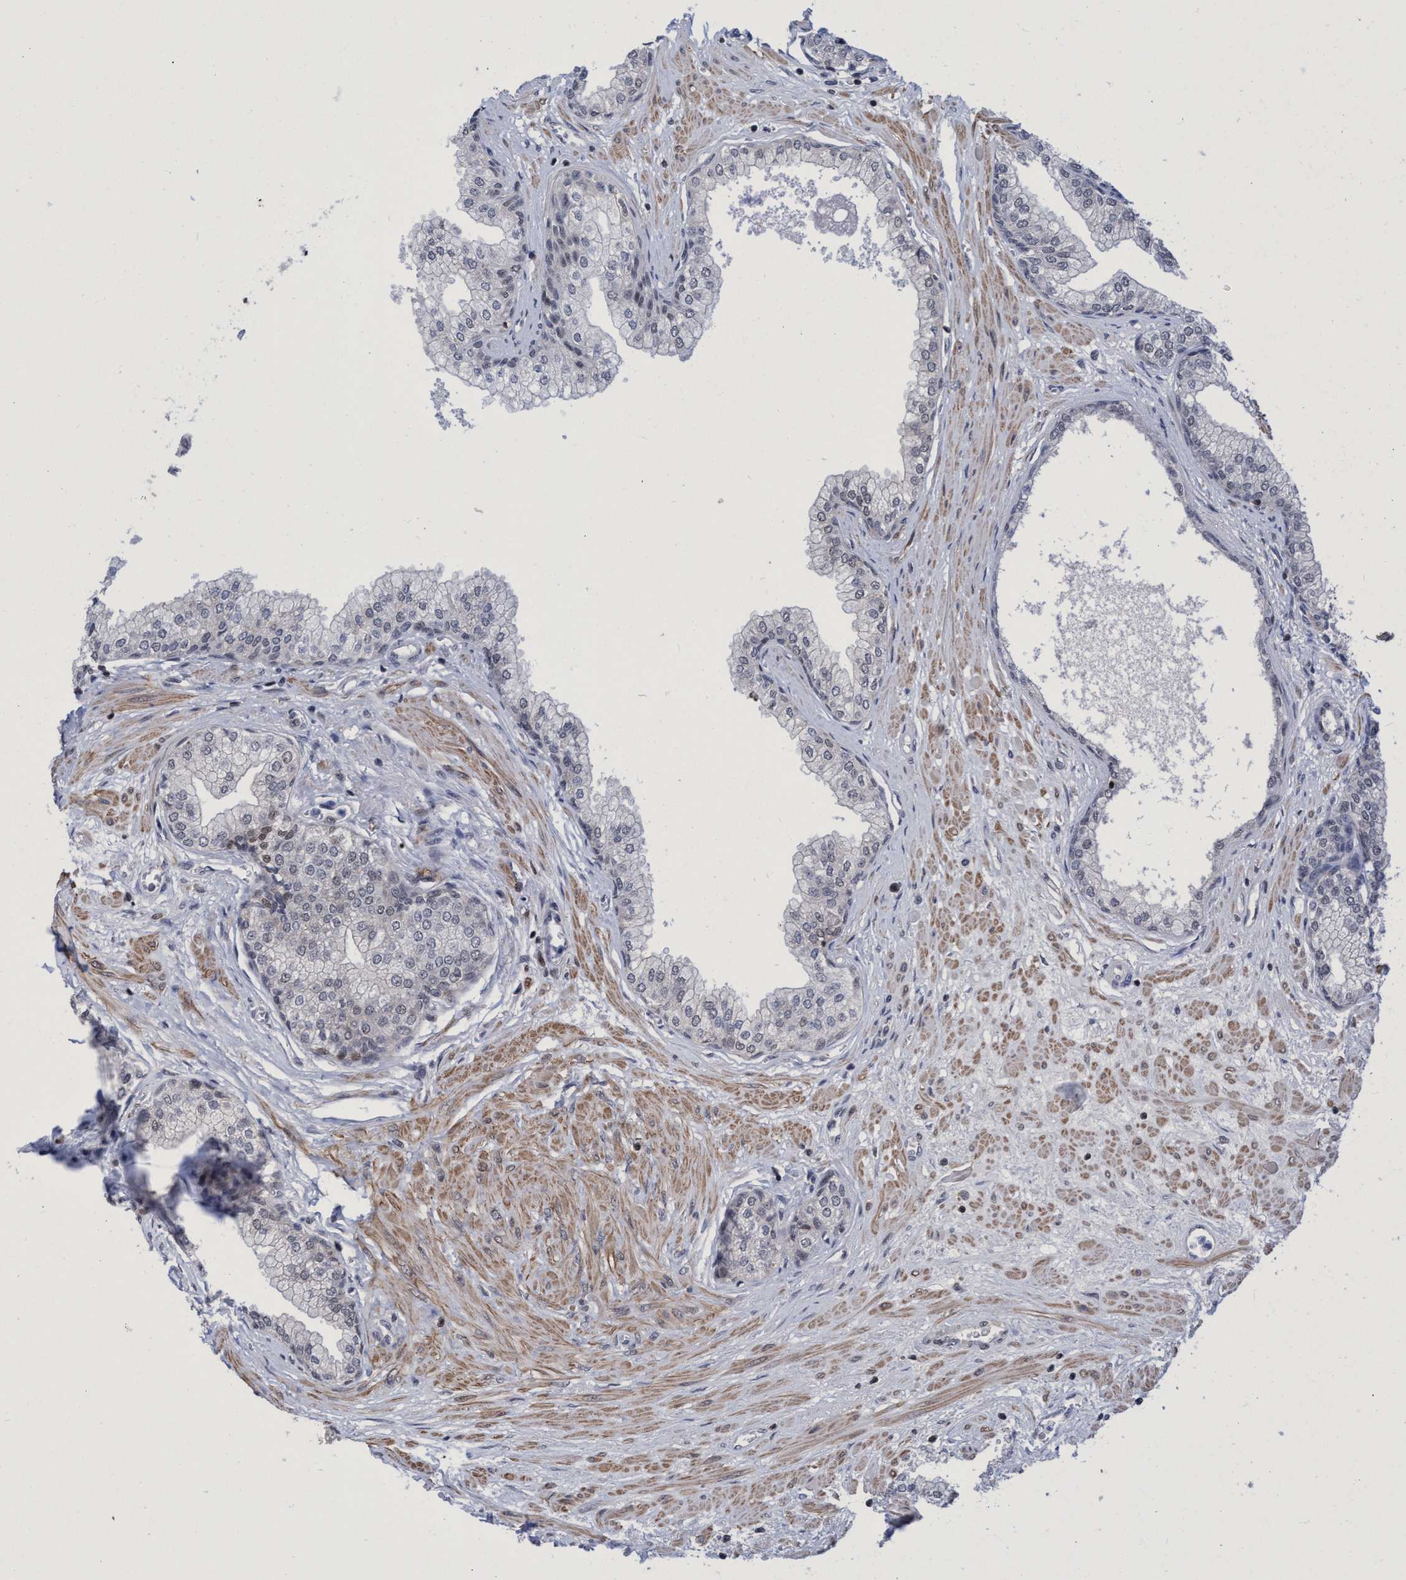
{"staining": {"intensity": "weak", "quantity": "<25%", "location": "nuclear"}, "tissue": "prostate", "cell_type": "Glandular cells", "image_type": "normal", "snomed": [{"axis": "morphology", "description": "Normal tissue, NOS"}, {"axis": "morphology", "description": "Urothelial carcinoma, Low grade"}, {"axis": "topography", "description": "Urinary bladder"}, {"axis": "topography", "description": "Prostate"}], "caption": "Human prostate stained for a protein using immunohistochemistry demonstrates no positivity in glandular cells.", "gene": "C9orf78", "patient": {"sex": "male", "age": 60}}